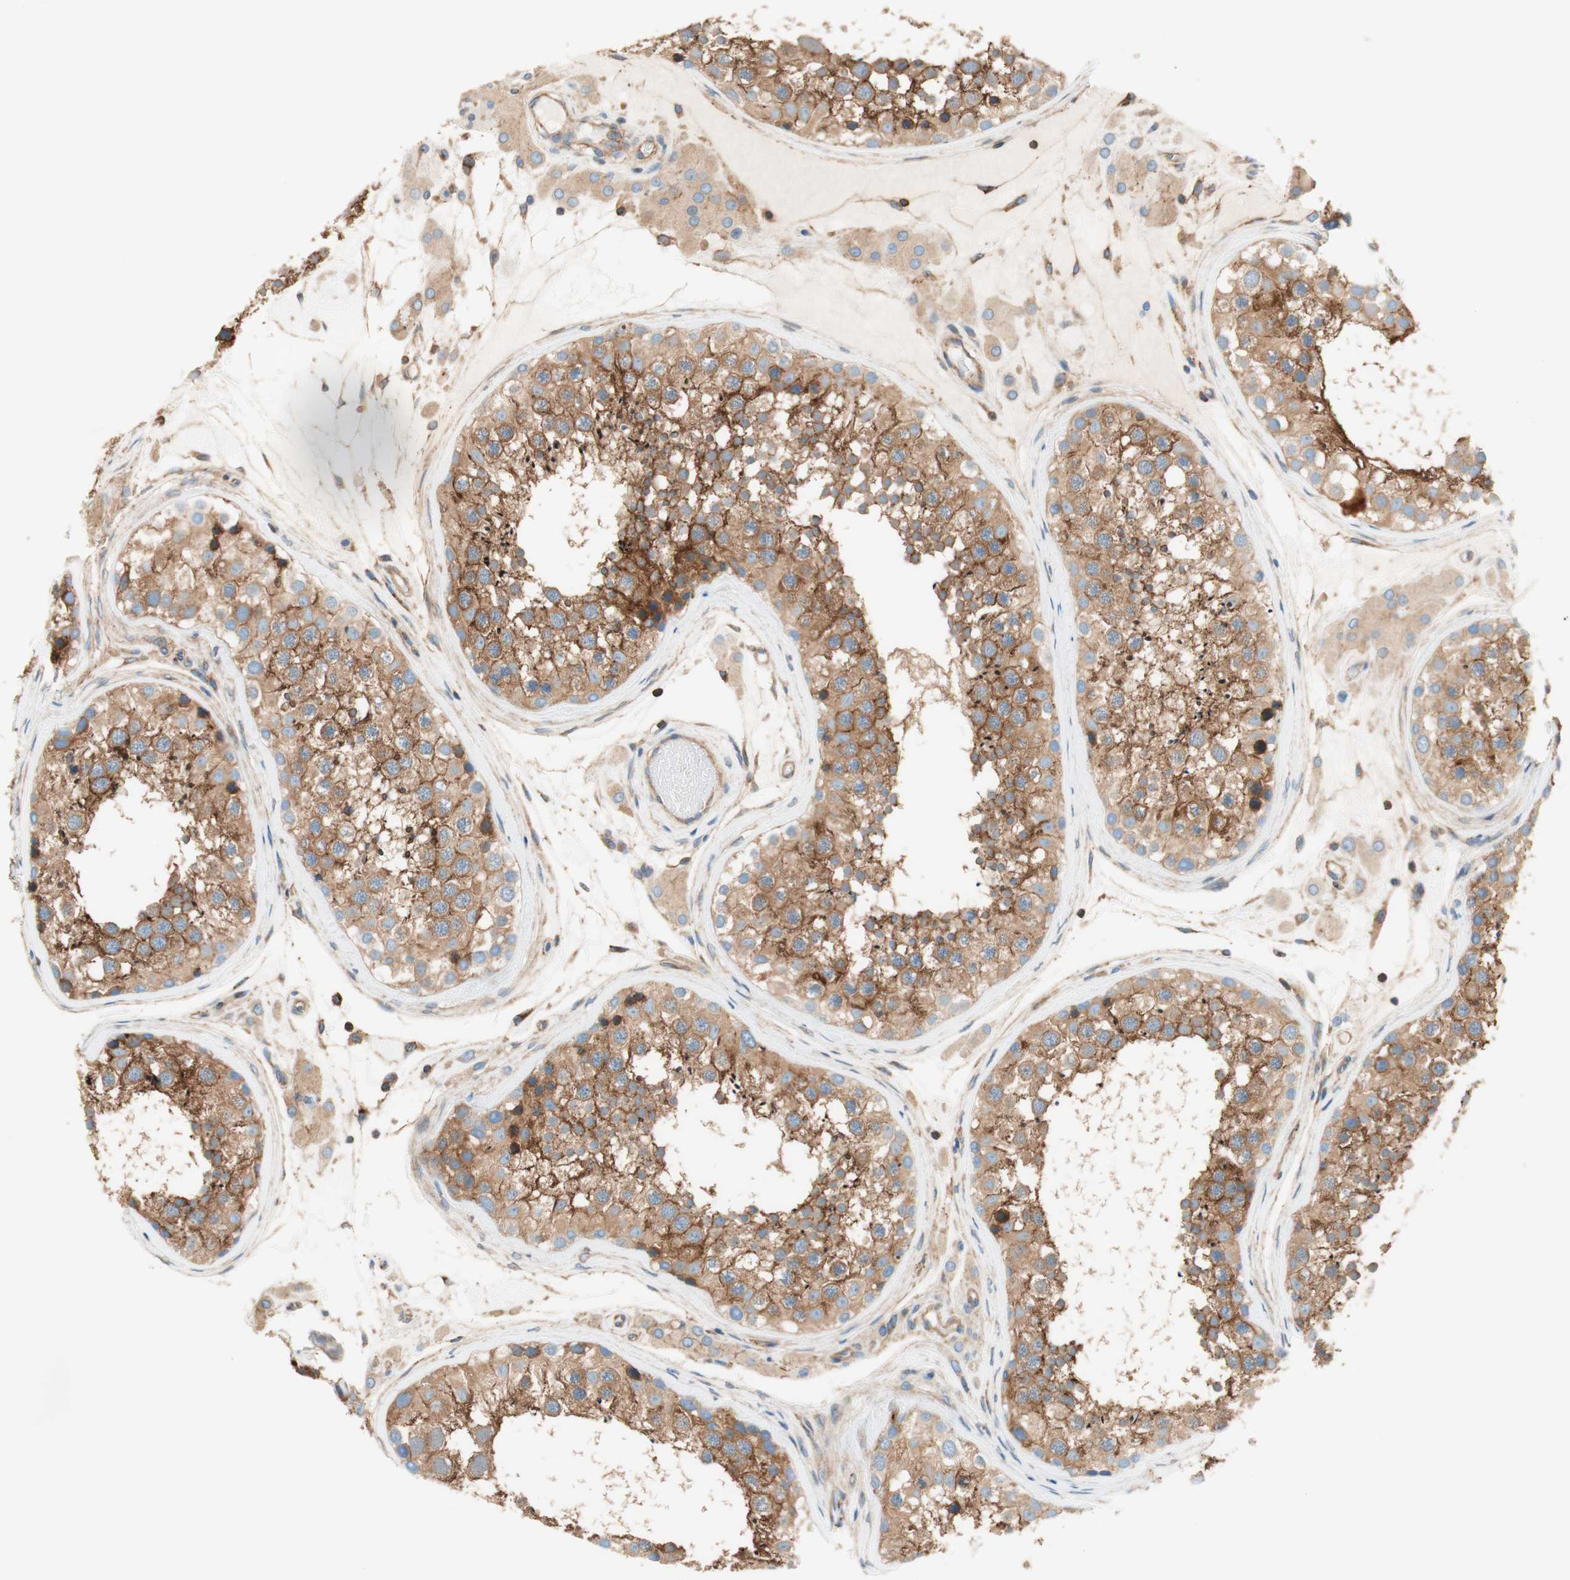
{"staining": {"intensity": "strong", "quantity": ">75%", "location": "cytoplasmic/membranous"}, "tissue": "testis", "cell_type": "Cells in seminiferous ducts", "image_type": "normal", "snomed": [{"axis": "morphology", "description": "Normal tissue, NOS"}, {"axis": "topography", "description": "Testis"}], "caption": "DAB immunohistochemical staining of benign human testis reveals strong cytoplasmic/membranous protein positivity in about >75% of cells in seminiferous ducts. (DAB IHC, brown staining for protein, blue staining for nuclei).", "gene": "VPS26A", "patient": {"sex": "male", "age": 46}}